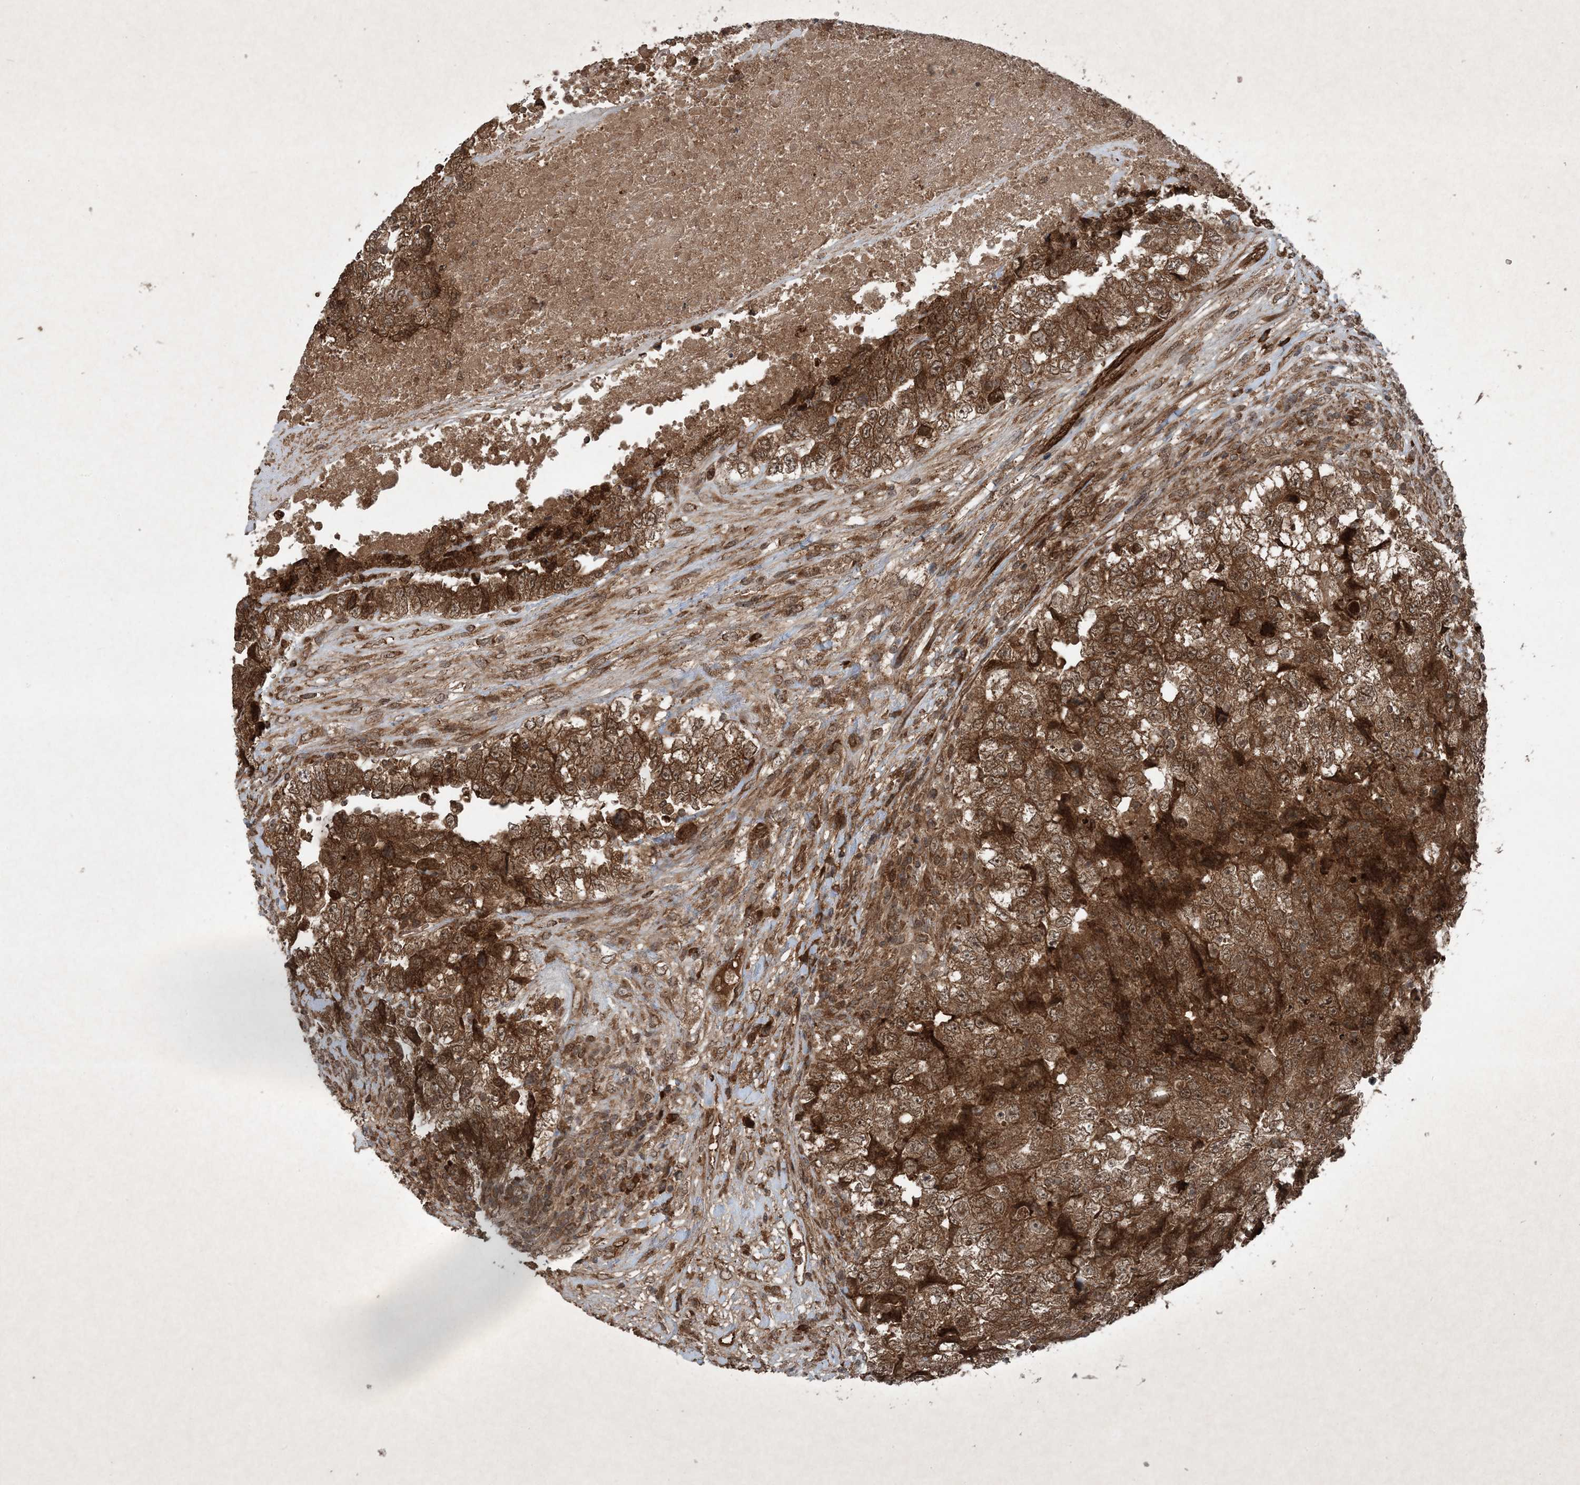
{"staining": {"intensity": "strong", "quantity": ">75%", "location": "cytoplasmic/membranous"}, "tissue": "testis cancer", "cell_type": "Tumor cells", "image_type": "cancer", "snomed": [{"axis": "morphology", "description": "Carcinoma, Embryonal, NOS"}, {"axis": "topography", "description": "Testis"}], "caption": "Brown immunohistochemical staining in human embryonal carcinoma (testis) reveals strong cytoplasmic/membranous positivity in about >75% of tumor cells. The protein is shown in brown color, while the nuclei are stained blue.", "gene": "GNG5", "patient": {"sex": "male", "age": 37}}